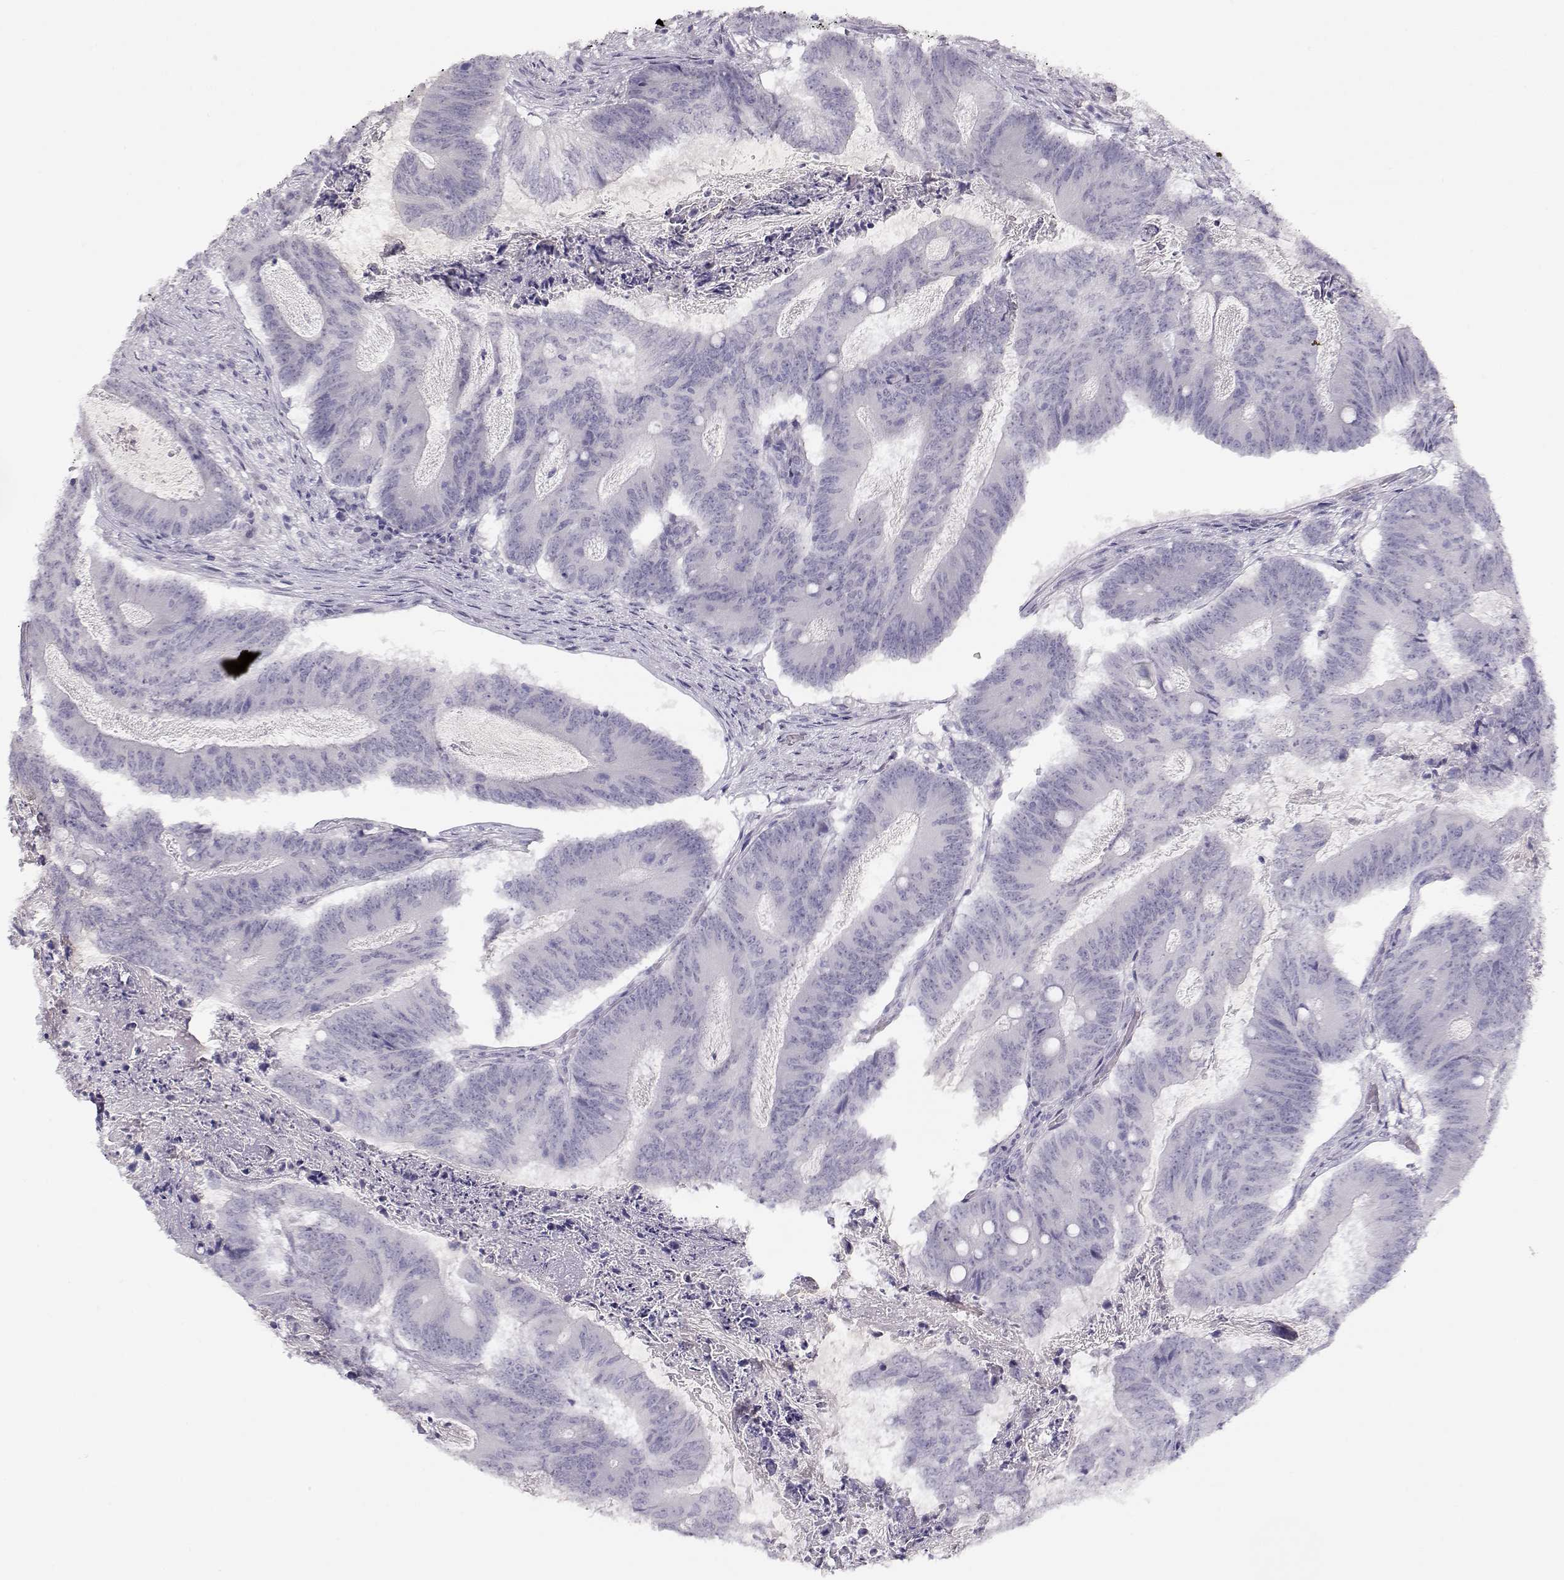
{"staining": {"intensity": "negative", "quantity": "none", "location": "none"}, "tissue": "colorectal cancer", "cell_type": "Tumor cells", "image_type": "cancer", "snomed": [{"axis": "morphology", "description": "Adenocarcinoma, NOS"}, {"axis": "topography", "description": "Colon"}], "caption": "DAB (3,3'-diaminobenzidine) immunohistochemical staining of colorectal adenocarcinoma demonstrates no significant expression in tumor cells. (Immunohistochemistry, brightfield microscopy, high magnification).", "gene": "IMPG1", "patient": {"sex": "female", "age": 70}}